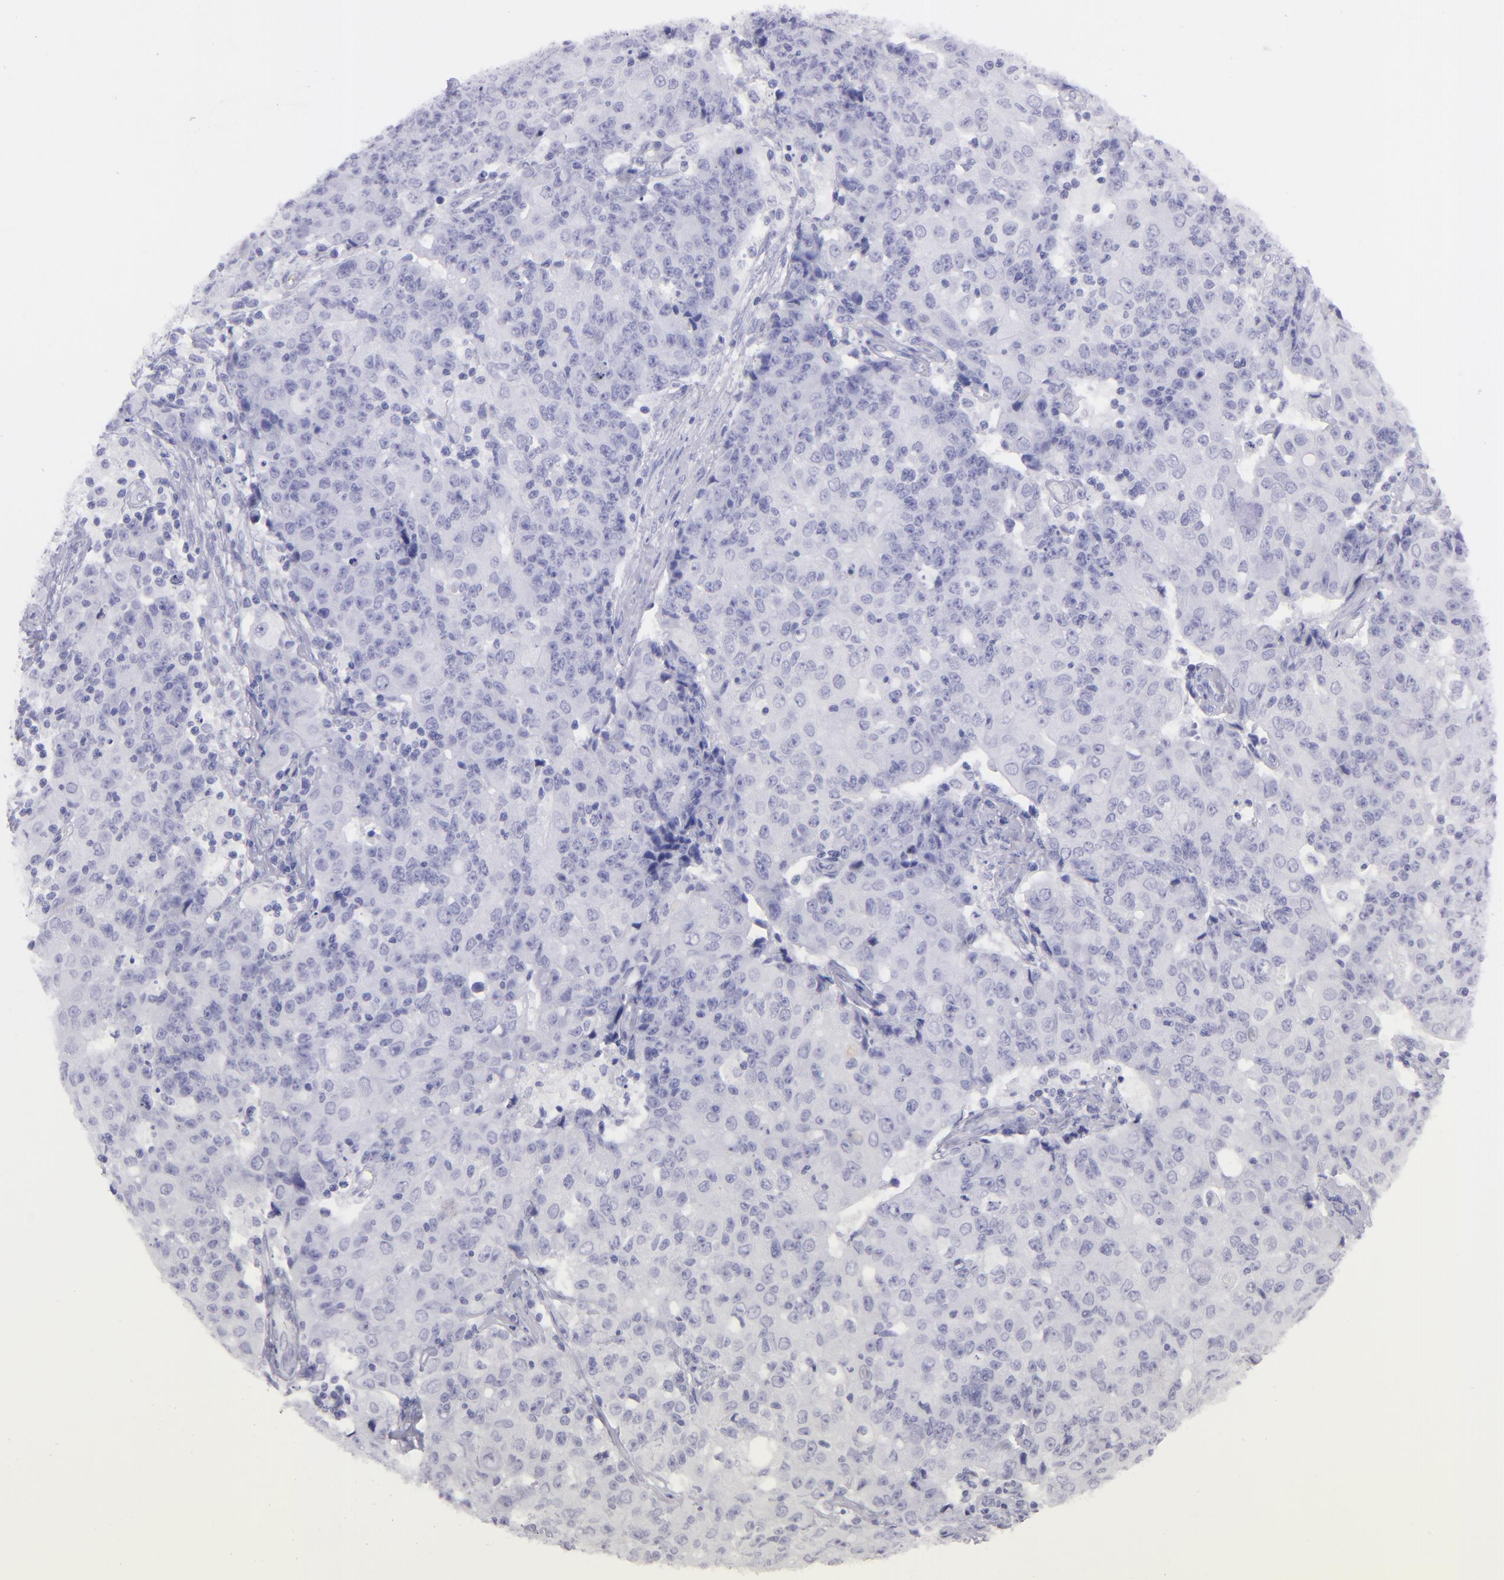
{"staining": {"intensity": "negative", "quantity": "none", "location": "none"}, "tissue": "ovarian cancer", "cell_type": "Tumor cells", "image_type": "cancer", "snomed": [{"axis": "morphology", "description": "Carcinoma, endometroid"}, {"axis": "topography", "description": "Ovary"}], "caption": "An immunohistochemistry (IHC) image of ovarian cancer (endometroid carcinoma) is shown. There is no staining in tumor cells of ovarian cancer (endometroid carcinoma). Nuclei are stained in blue.", "gene": "SLC1A3", "patient": {"sex": "female", "age": 42}}